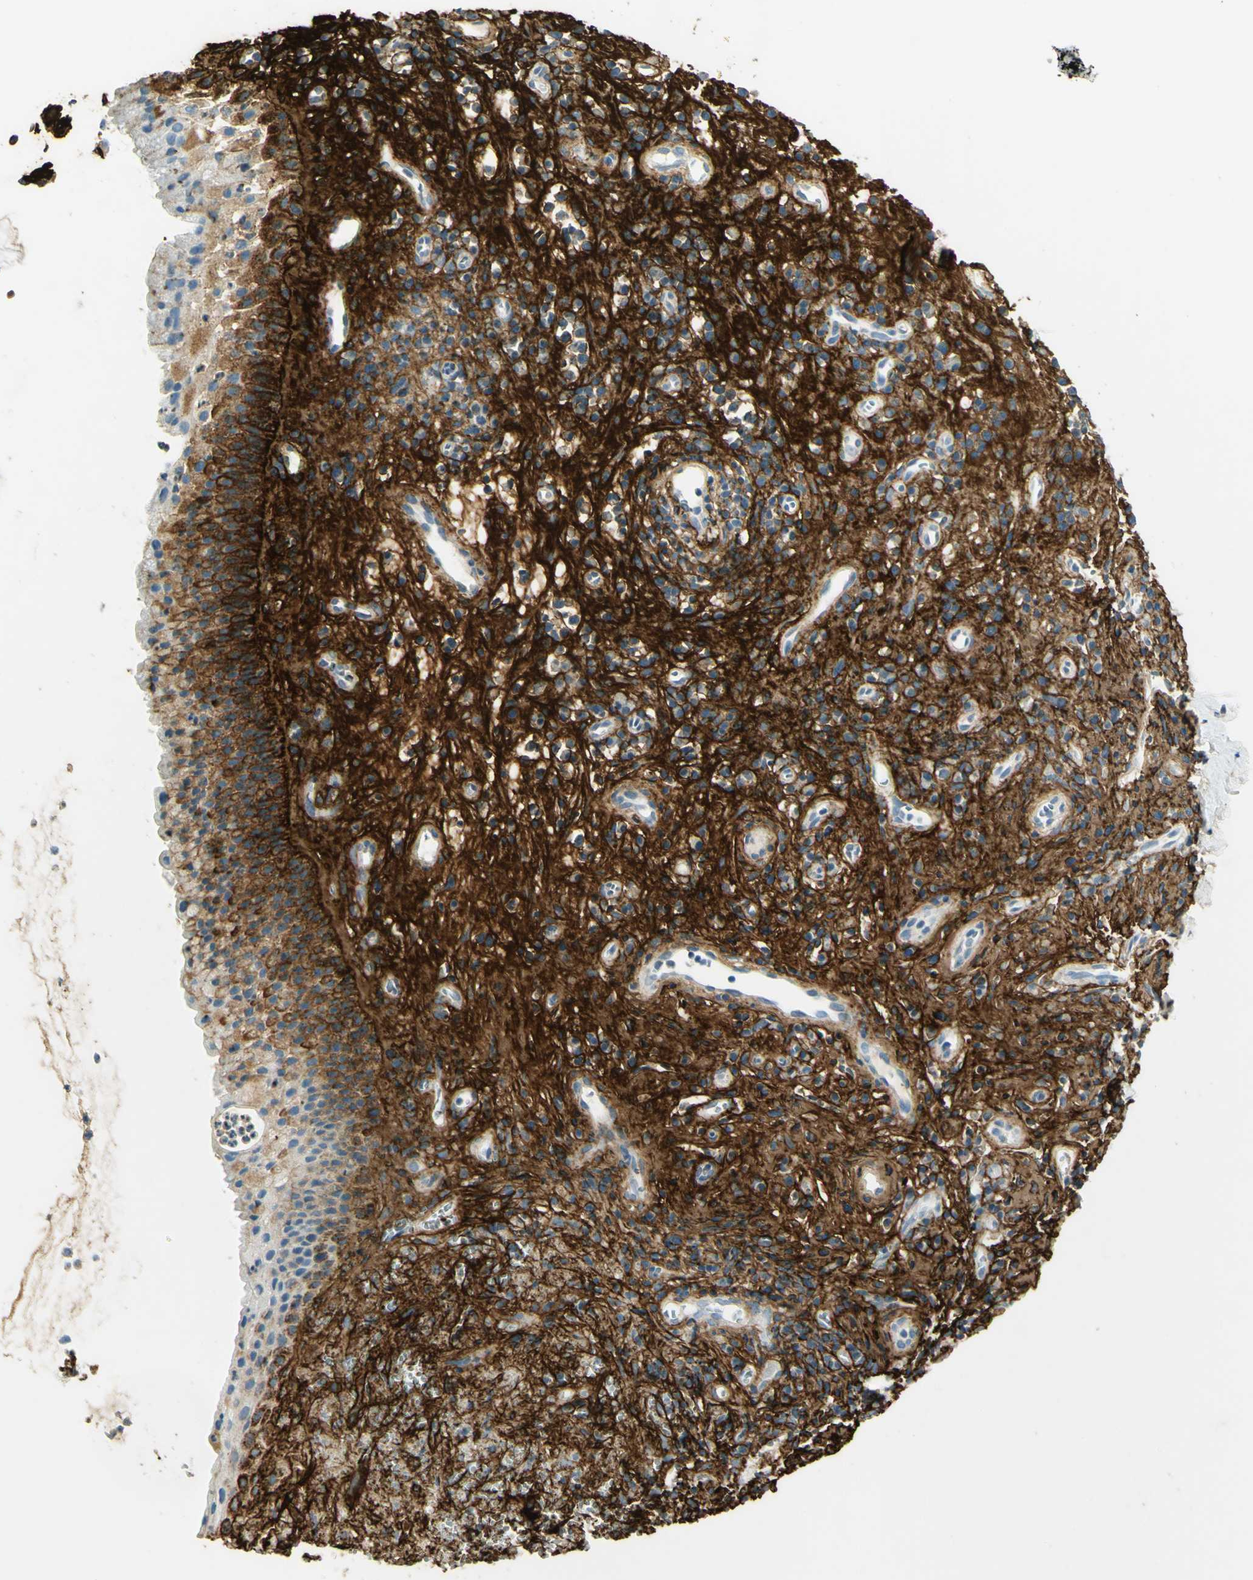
{"staining": {"intensity": "strong", "quantity": "<25%", "location": "cytoplasmic/membranous"}, "tissue": "nasopharynx", "cell_type": "Respiratory epithelial cells", "image_type": "normal", "snomed": [{"axis": "morphology", "description": "Normal tissue, NOS"}, {"axis": "topography", "description": "Nasopharynx"}], "caption": "Unremarkable nasopharynx was stained to show a protein in brown. There is medium levels of strong cytoplasmic/membranous positivity in approximately <25% of respiratory epithelial cells. (IHC, brightfield microscopy, high magnification).", "gene": "TNN", "patient": {"sex": "female", "age": 51}}